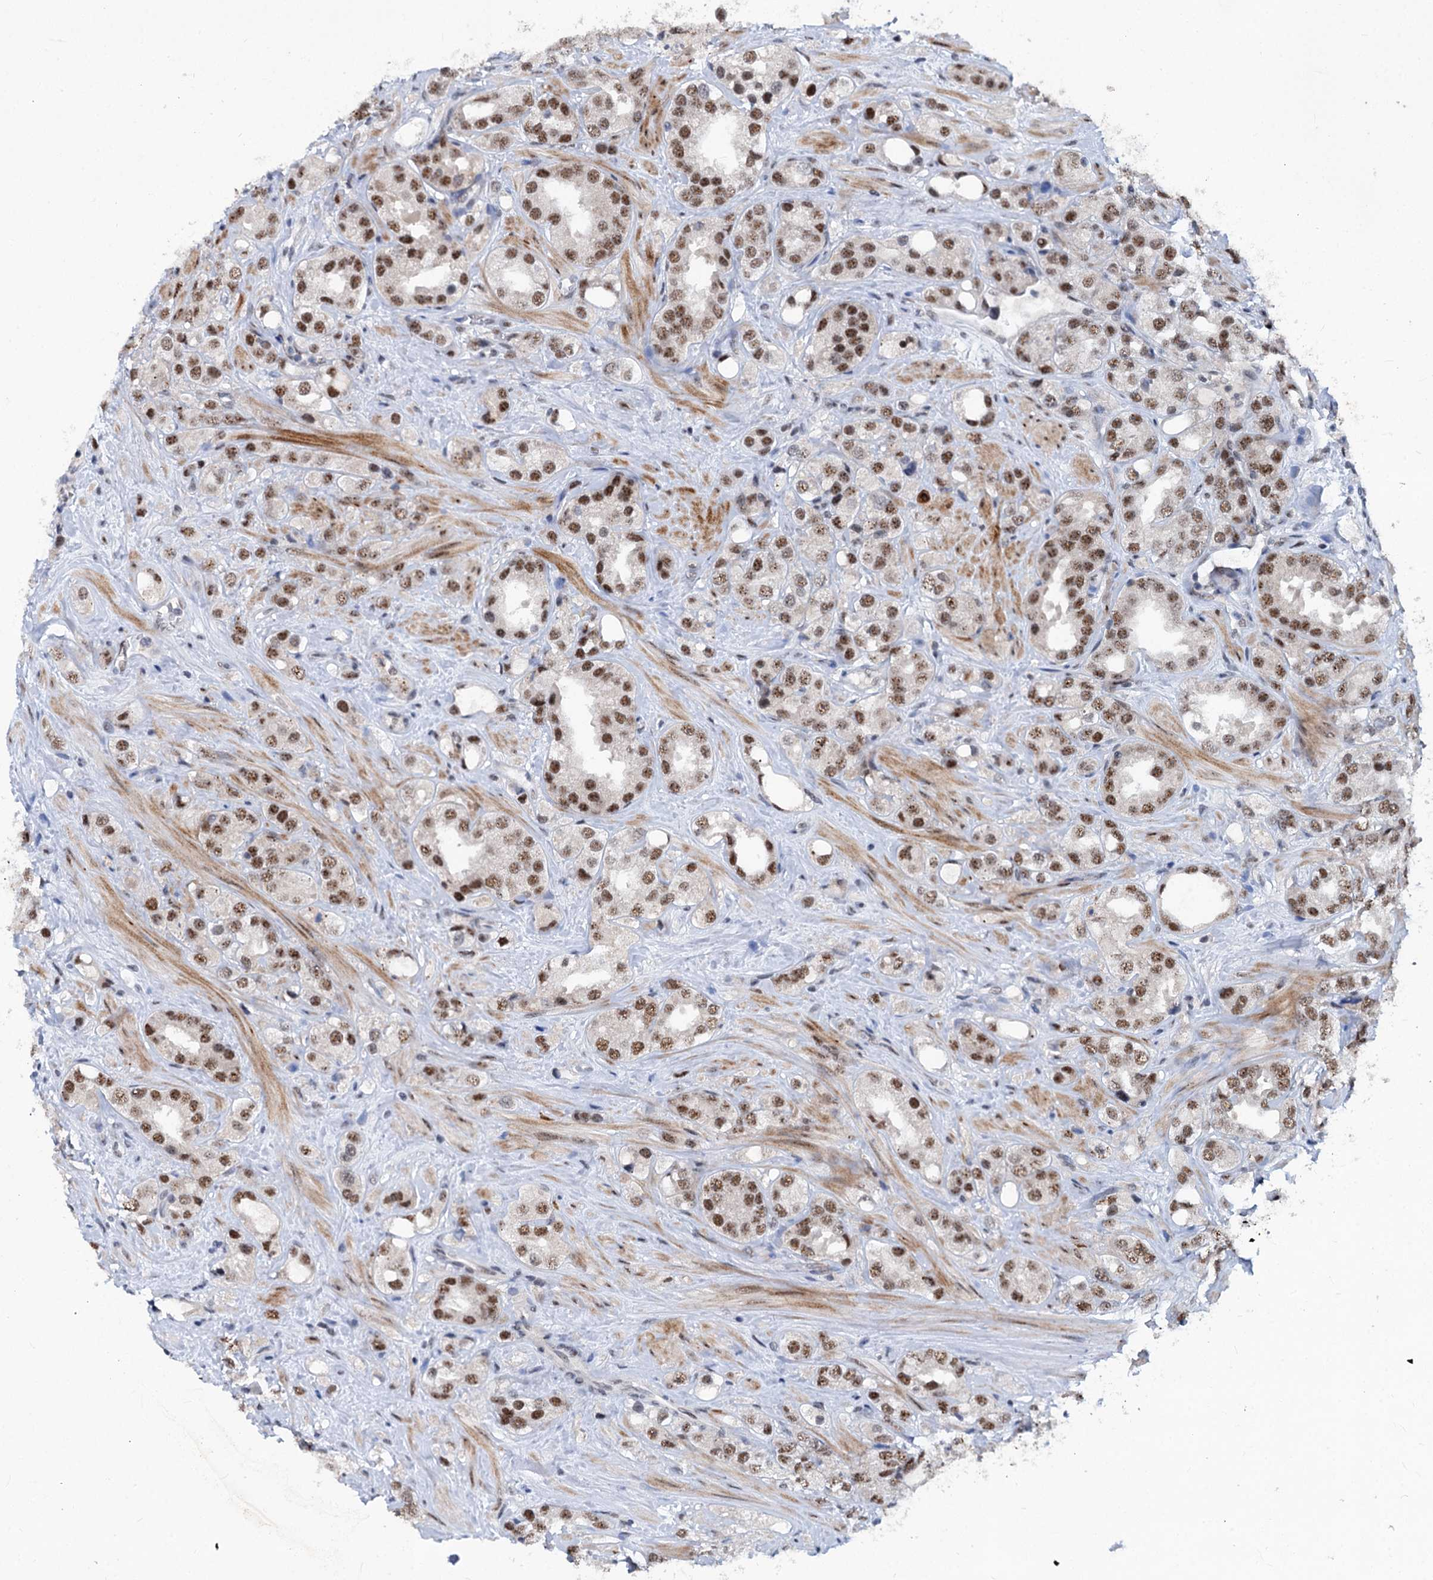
{"staining": {"intensity": "moderate", "quantity": ">75%", "location": "nuclear"}, "tissue": "prostate cancer", "cell_type": "Tumor cells", "image_type": "cancer", "snomed": [{"axis": "morphology", "description": "Adenocarcinoma, NOS"}, {"axis": "topography", "description": "Prostate"}], "caption": "This image shows immunohistochemistry staining of adenocarcinoma (prostate), with medium moderate nuclear positivity in approximately >75% of tumor cells.", "gene": "PHF8", "patient": {"sex": "male", "age": 79}}